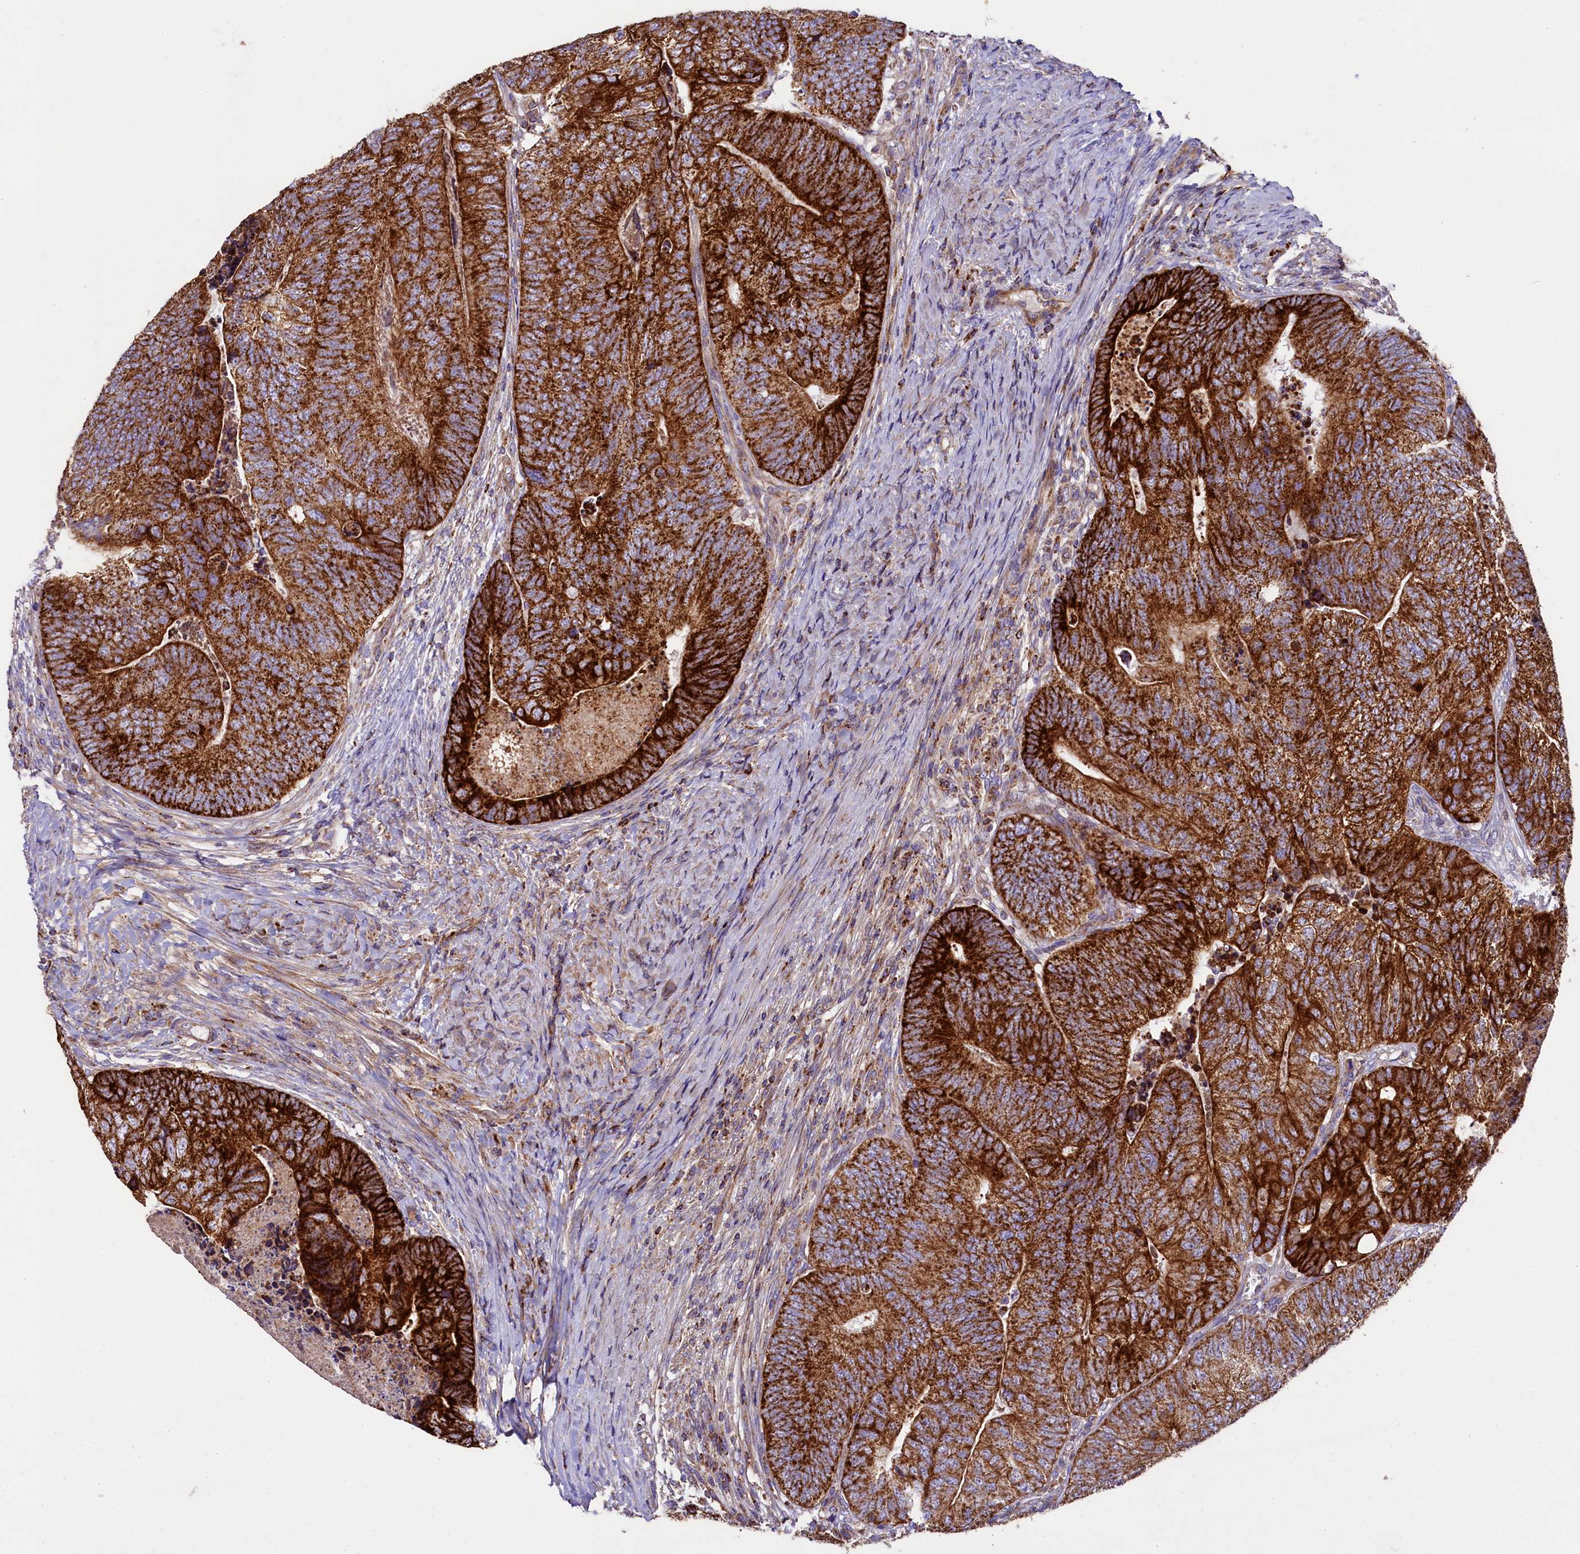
{"staining": {"intensity": "strong", "quantity": ">75%", "location": "cytoplasmic/membranous"}, "tissue": "colorectal cancer", "cell_type": "Tumor cells", "image_type": "cancer", "snomed": [{"axis": "morphology", "description": "Adenocarcinoma, NOS"}, {"axis": "topography", "description": "Colon"}], "caption": "Tumor cells demonstrate high levels of strong cytoplasmic/membranous positivity in about >75% of cells in adenocarcinoma (colorectal). Immunohistochemistry (ihc) stains the protein in brown and the nuclei are stained blue.", "gene": "CLYBL", "patient": {"sex": "female", "age": 67}}